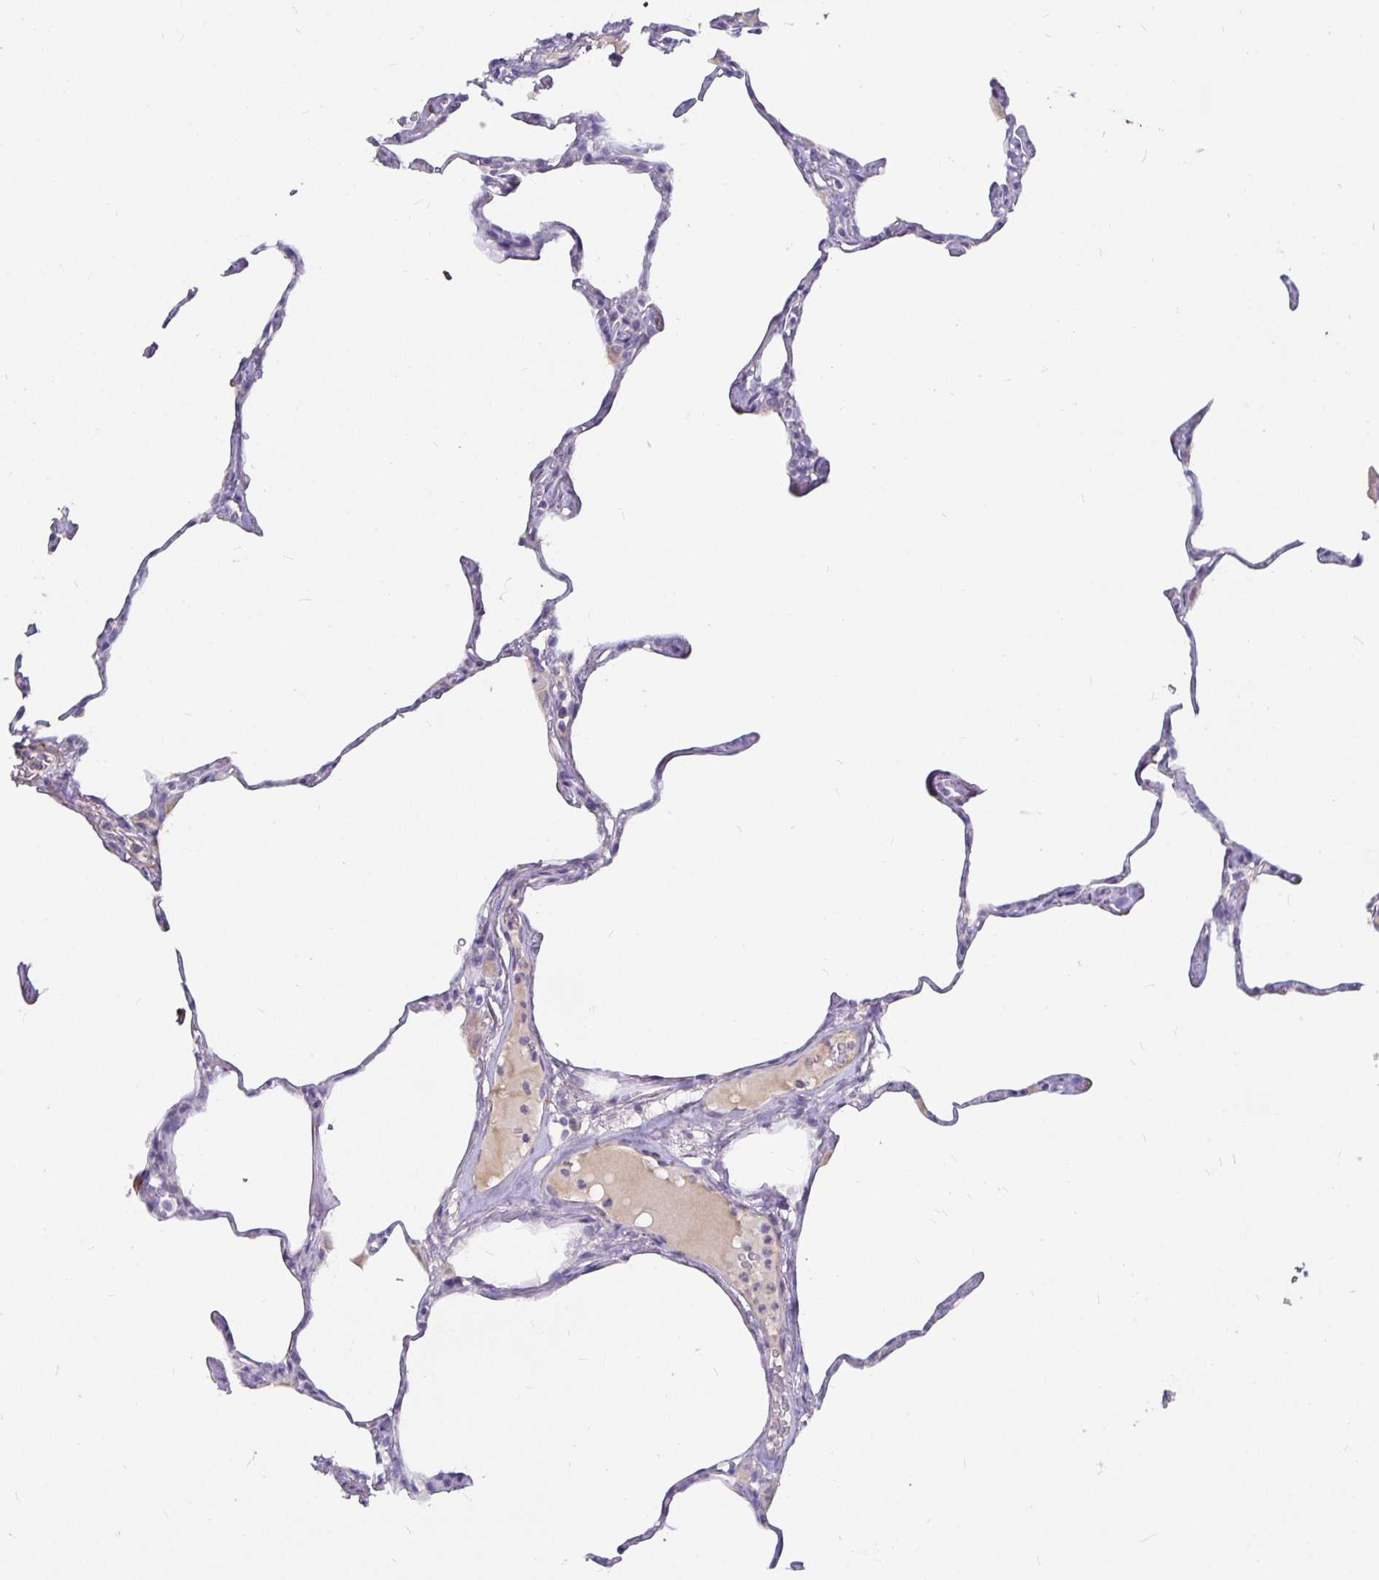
{"staining": {"intensity": "negative", "quantity": "none", "location": "none"}, "tissue": "lung", "cell_type": "Alveolar cells", "image_type": "normal", "snomed": [{"axis": "morphology", "description": "Normal tissue, NOS"}, {"axis": "topography", "description": "Lung"}], "caption": "Immunohistochemistry (IHC) photomicrograph of unremarkable lung: lung stained with DAB reveals no significant protein staining in alveolar cells.", "gene": "CA12", "patient": {"sex": "male", "age": 65}}